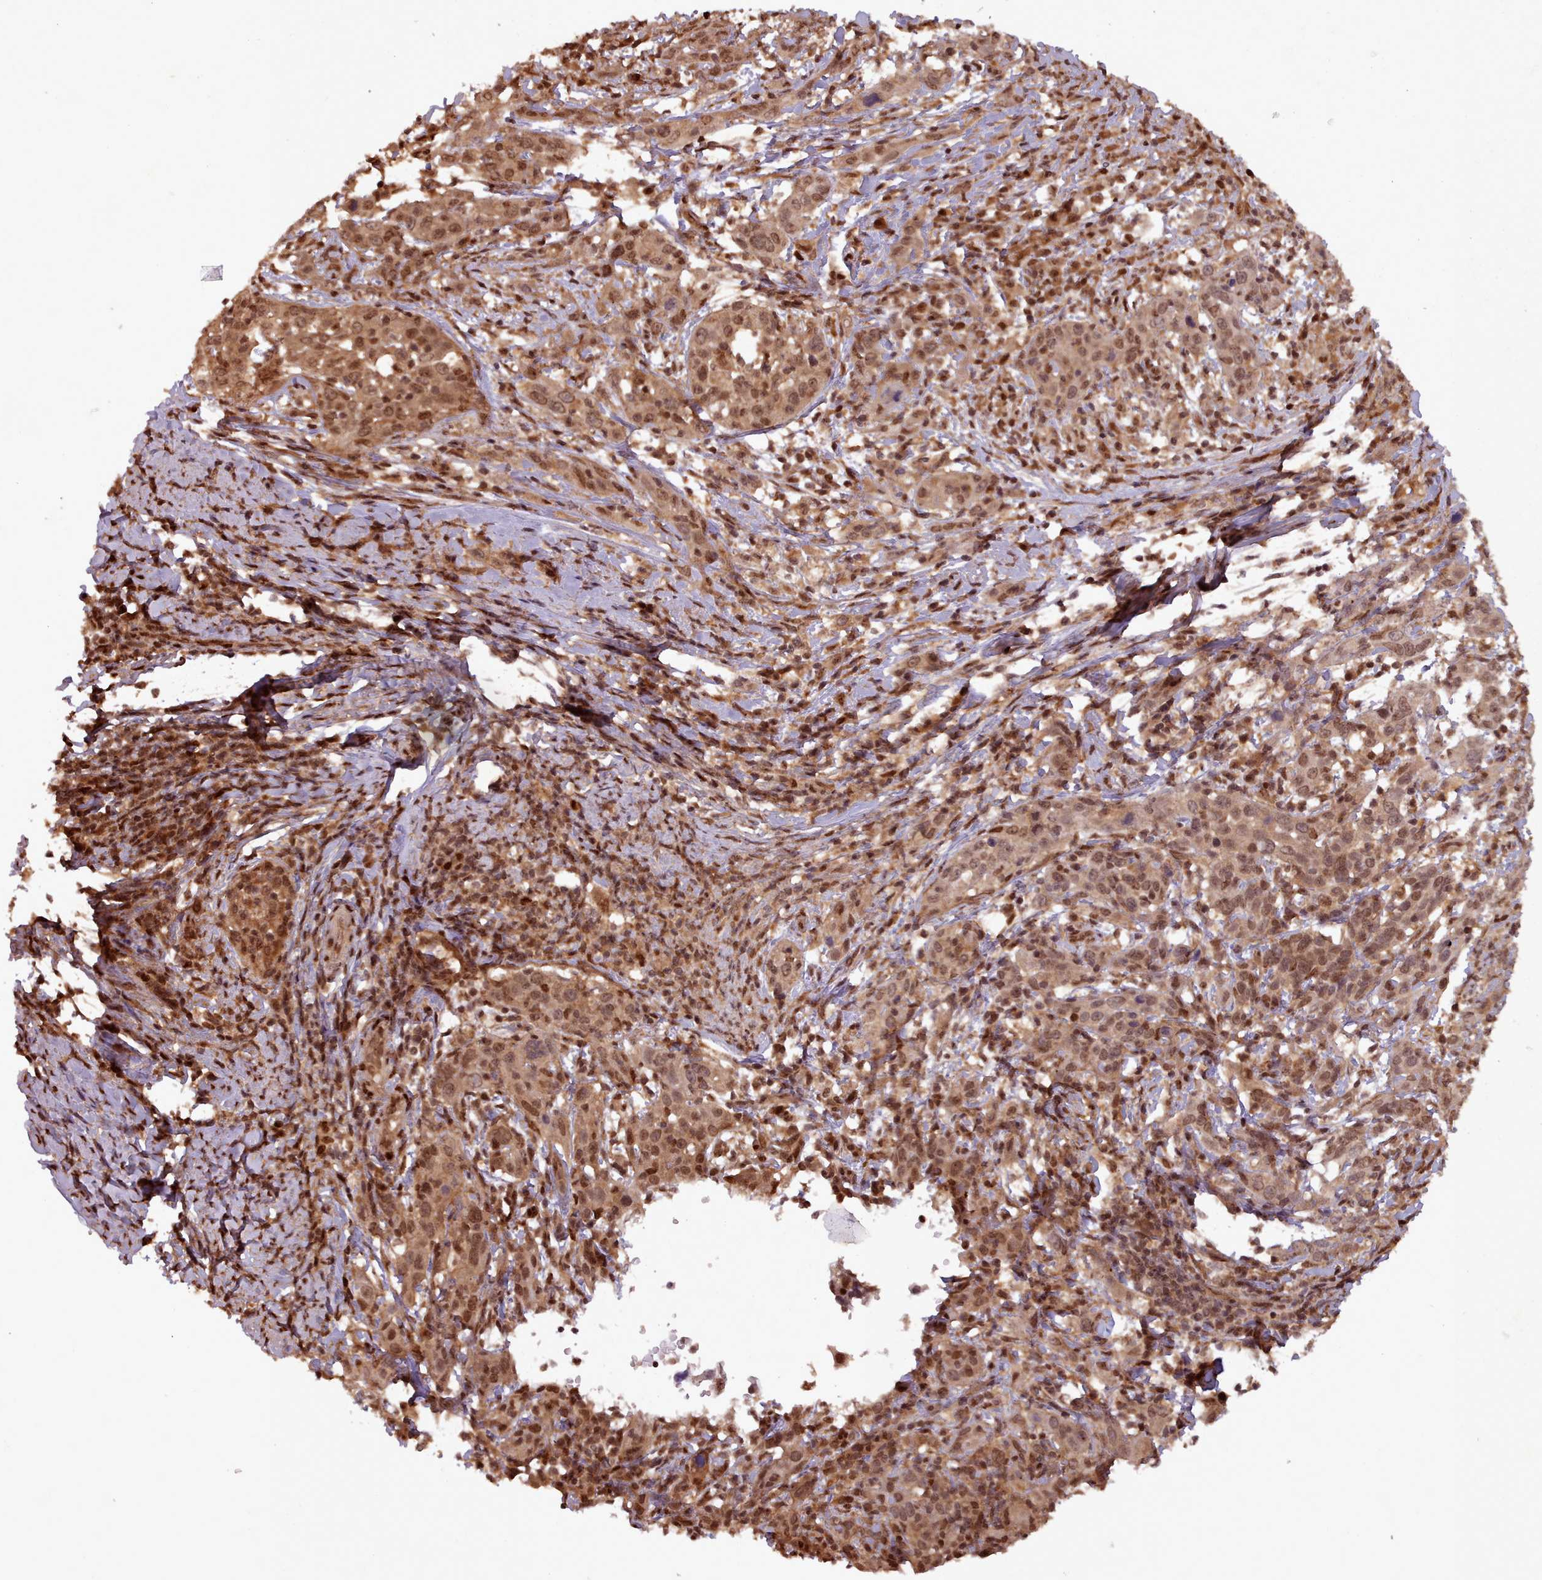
{"staining": {"intensity": "moderate", "quantity": ">75%", "location": "cytoplasmic/membranous,nuclear"}, "tissue": "cervical cancer", "cell_type": "Tumor cells", "image_type": "cancer", "snomed": [{"axis": "morphology", "description": "Squamous cell carcinoma, NOS"}, {"axis": "topography", "description": "Cervix"}], "caption": "A medium amount of moderate cytoplasmic/membranous and nuclear positivity is present in about >75% of tumor cells in cervical cancer tissue.", "gene": "RPS27A", "patient": {"sex": "female", "age": 46}}